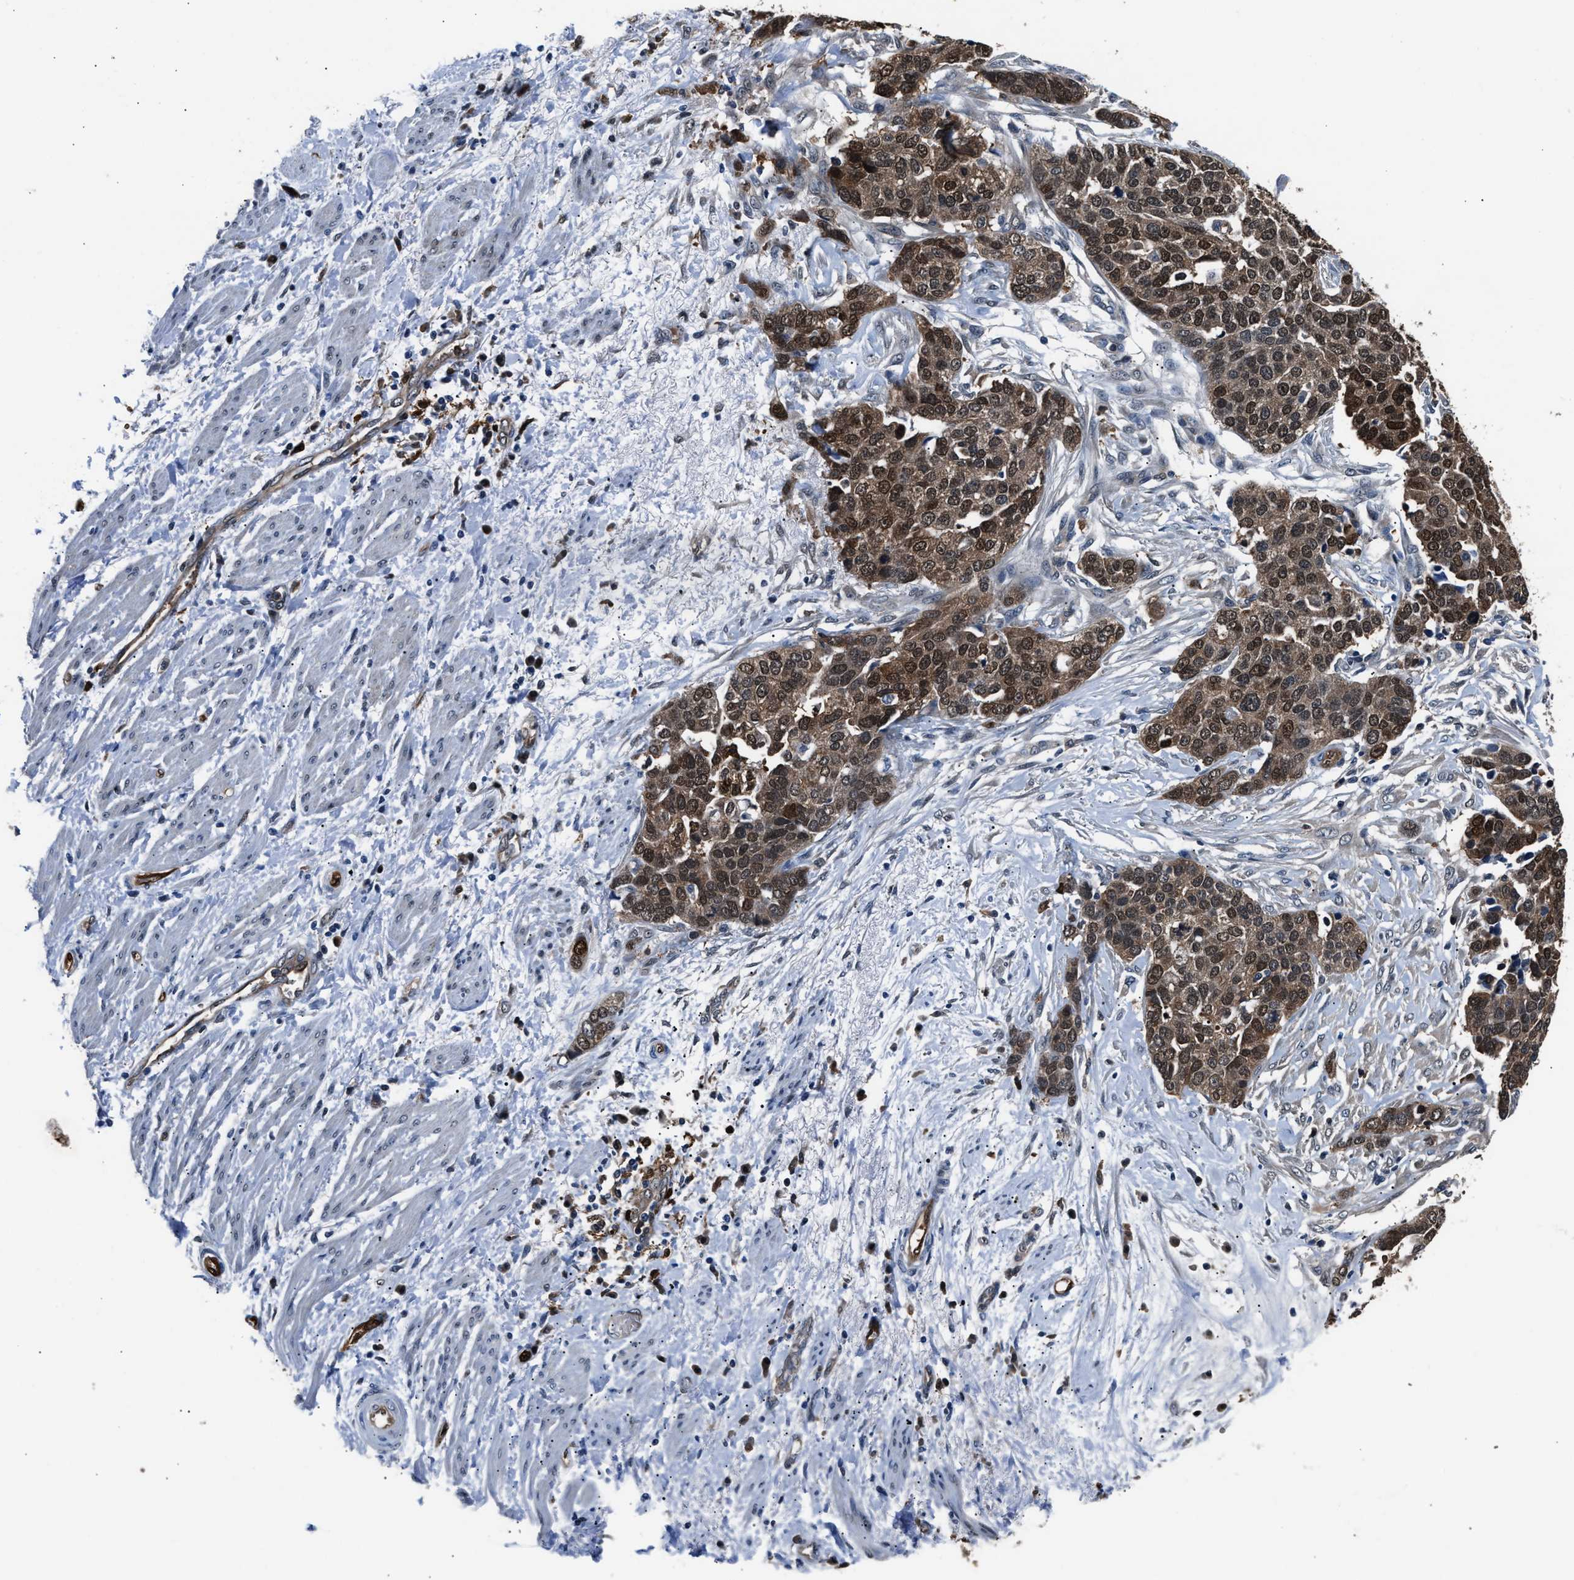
{"staining": {"intensity": "strong", "quantity": "25%-75%", "location": "cytoplasmic/membranous,nuclear"}, "tissue": "ovarian cancer", "cell_type": "Tumor cells", "image_type": "cancer", "snomed": [{"axis": "morphology", "description": "Cystadenocarcinoma, serous, NOS"}, {"axis": "topography", "description": "Ovary"}], "caption": "Immunohistochemical staining of ovarian cancer (serous cystadenocarcinoma) demonstrates strong cytoplasmic/membranous and nuclear protein positivity in approximately 25%-75% of tumor cells.", "gene": "PPA1", "patient": {"sex": "female", "age": 44}}